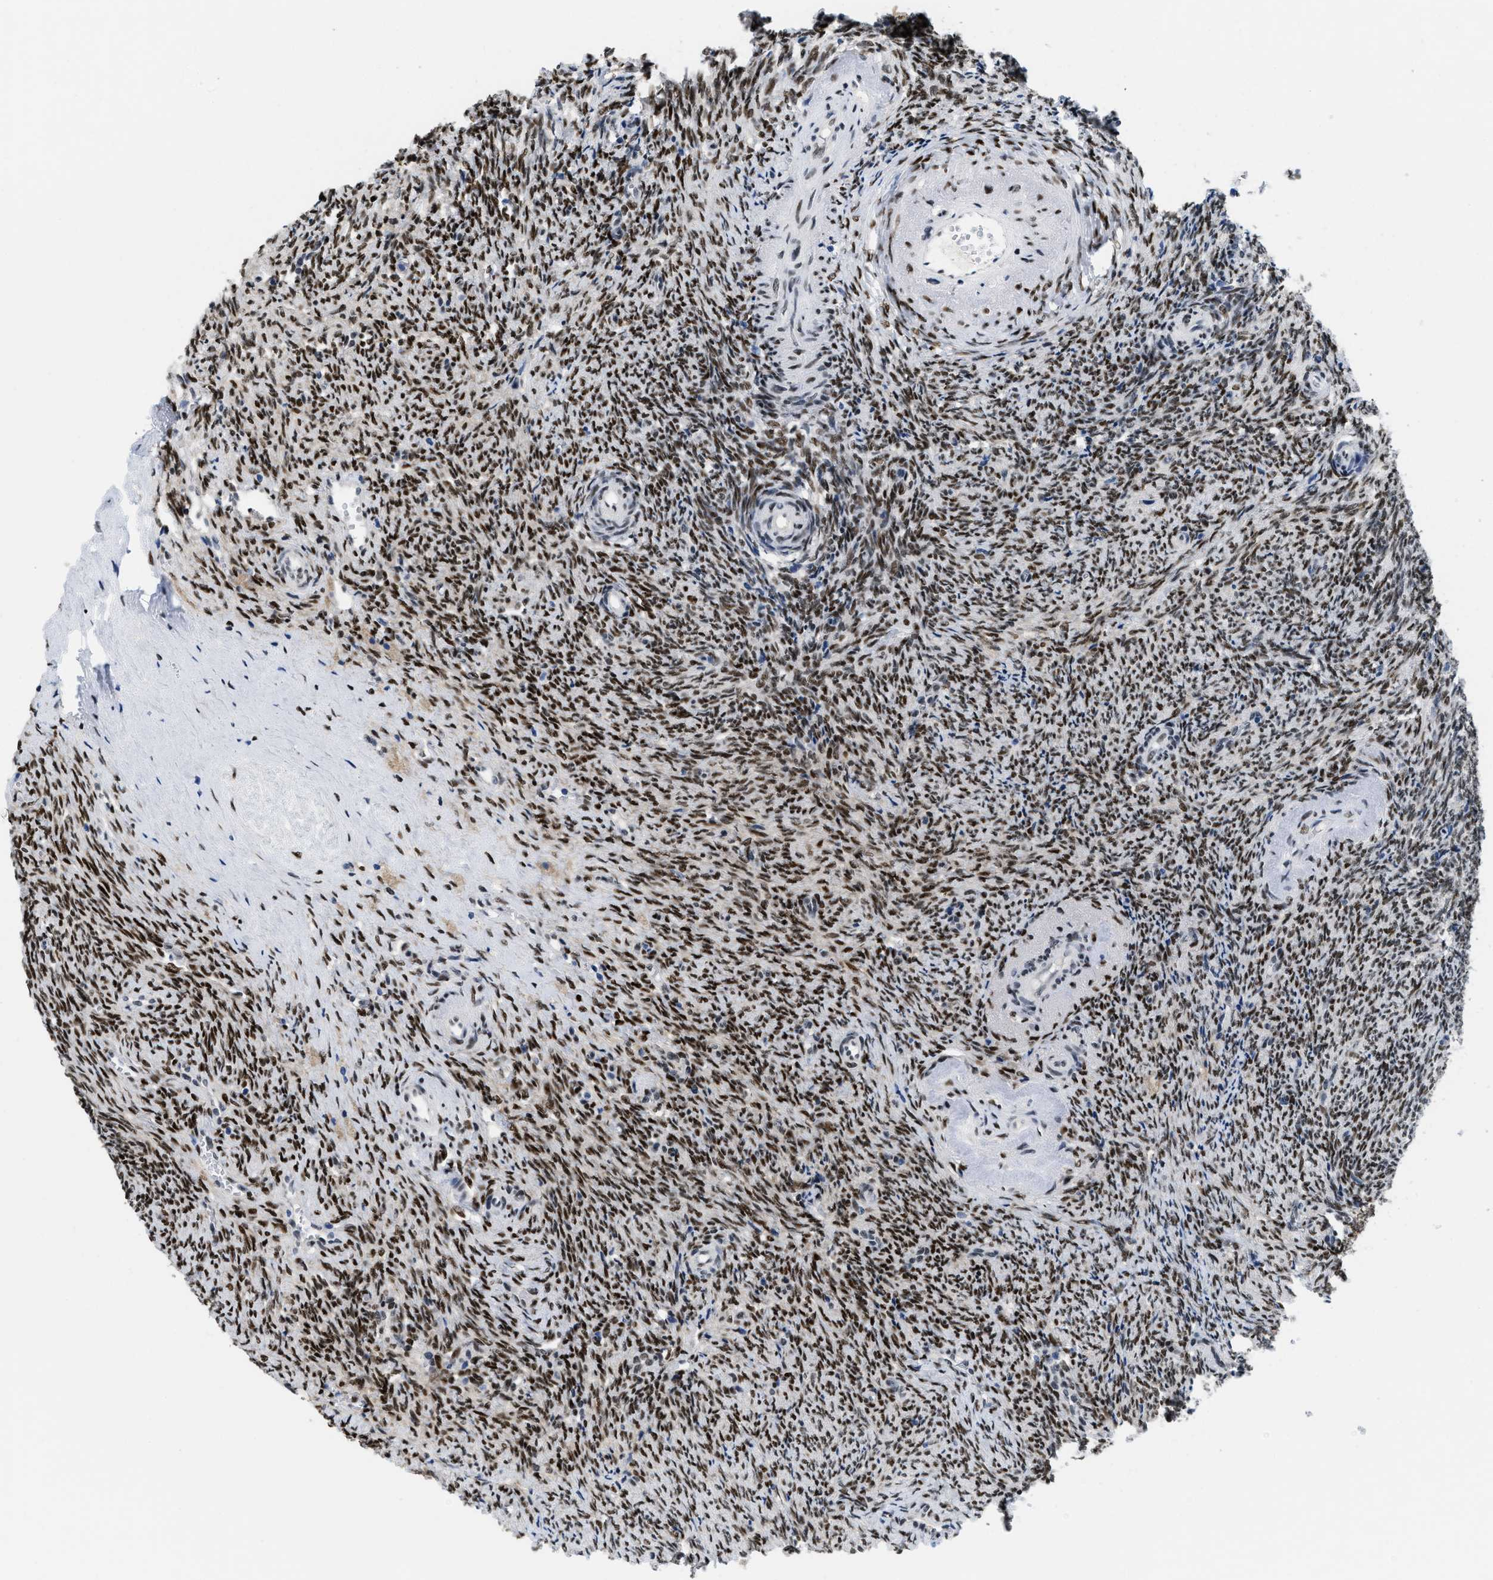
{"staining": {"intensity": "moderate", "quantity": "25%-75%", "location": "nuclear"}, "tissue": "ovary", "cell_type": "Follicle cells", "image_type": "normal", "snomed": [{"axis": "morphology", "description": "Normal tissue, NOS"}, {"axis": "topography", "description": "Ovary"}], "caption": "Moderate nuclear staining is present in about 25%-75% of follicle cells in unremarkable ovary. The staining was performed using DAB, with brown indicating positive protein expression. Nuclei are stained blue with hematoxylin.", "gene": "NFIX", "patient": {"sex": "female", "age": 41}}